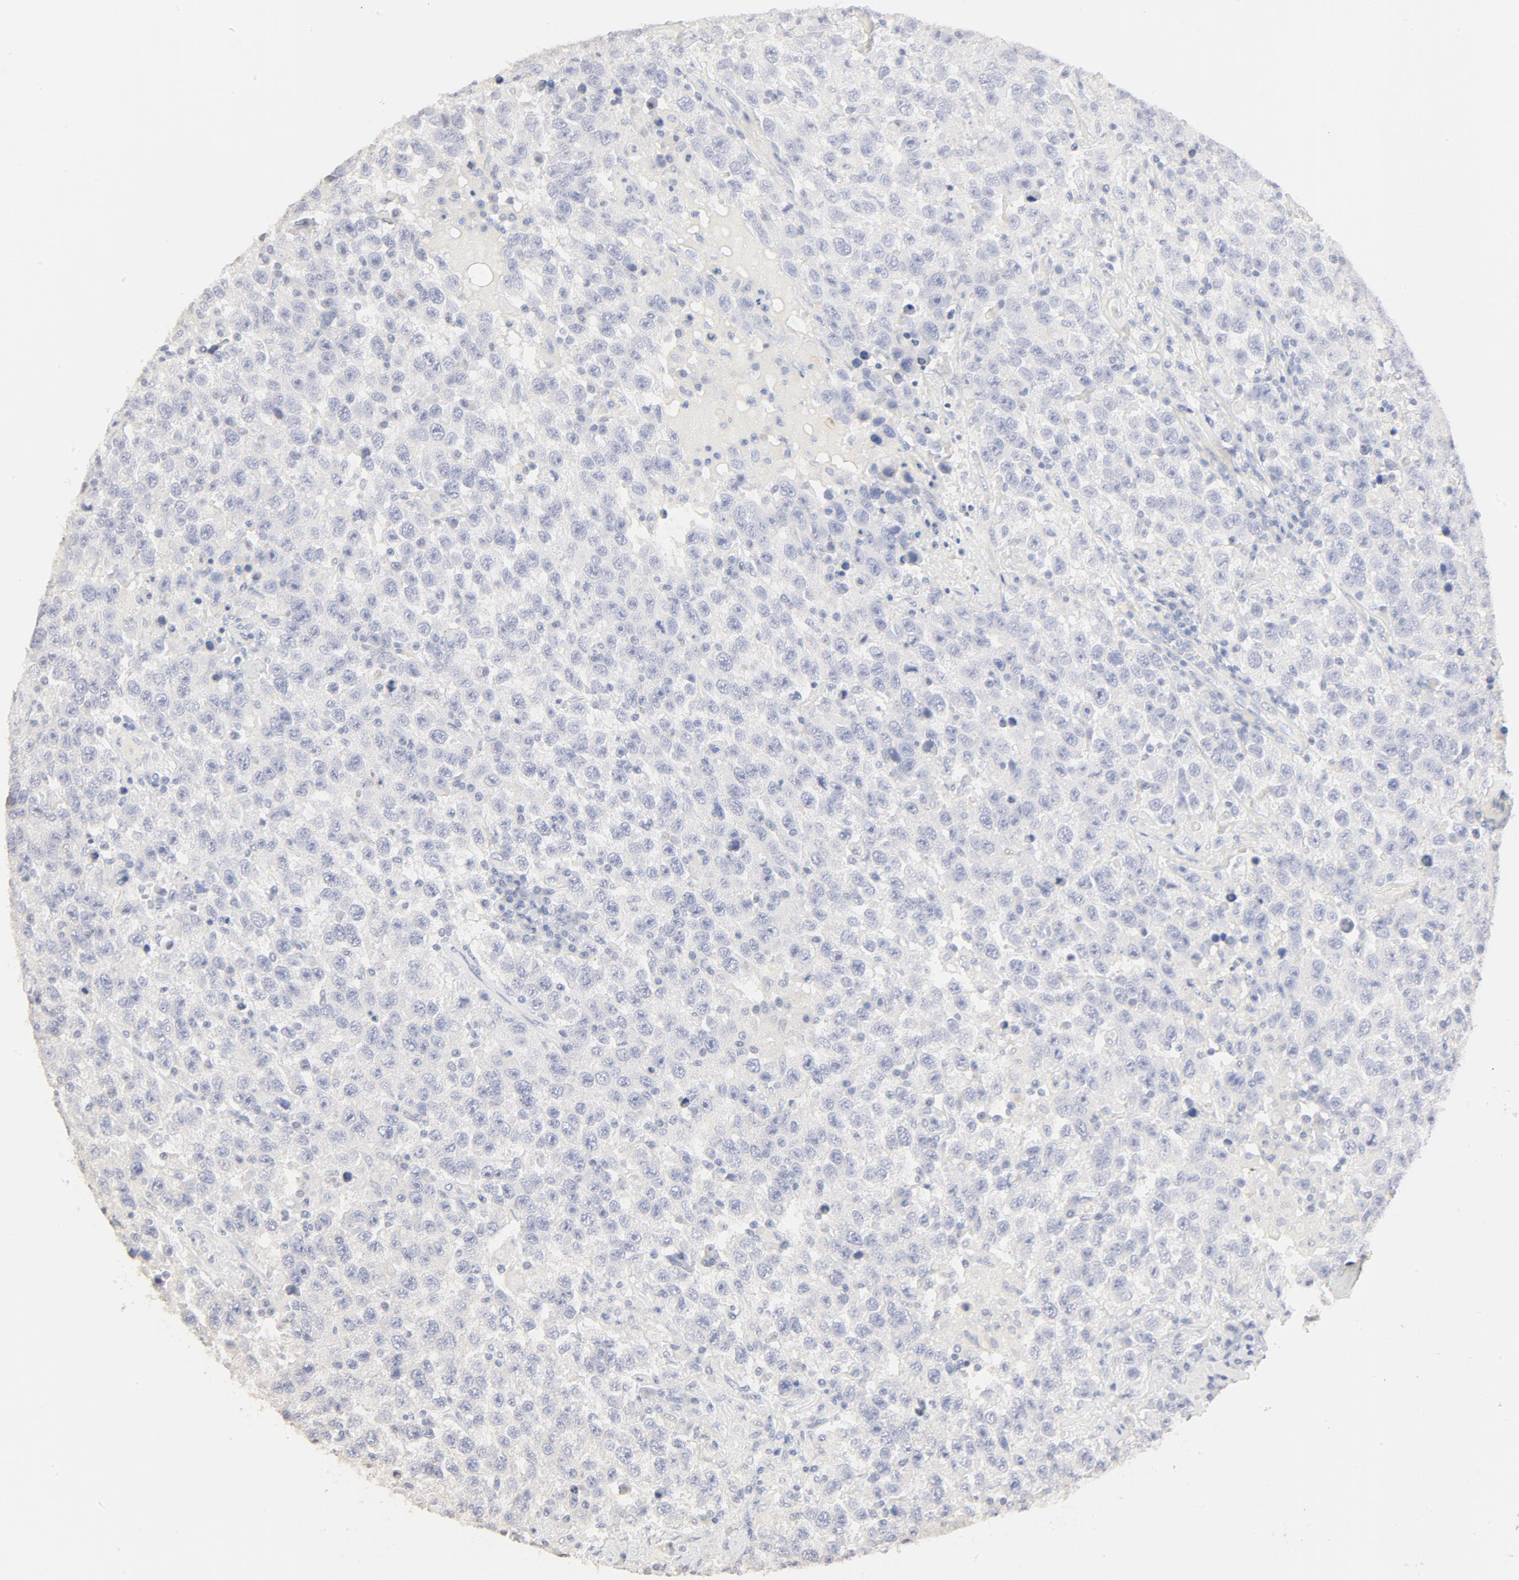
{"staining": {"intensity": "negative", "quantity": "none", "location": "none"}, "tissue": "testis cancer", "cell_type": "Tumor cells", "image_type": "cancer", "snomed": [{"axis": "morphology", "description": "Seminoma, NOS"}, {"axis": "topography", "description": "Testis"}], "caption": "There is no significant expression in tumor cells of seminoma (testis). The staining was performed using DAB to visualize the protein expression in brown, while the nuclei were stained in blue with hematoxylin (Magnification: 20x).", "gene": "FCGBP", "patient": {"sex": "male", "age": 41}}